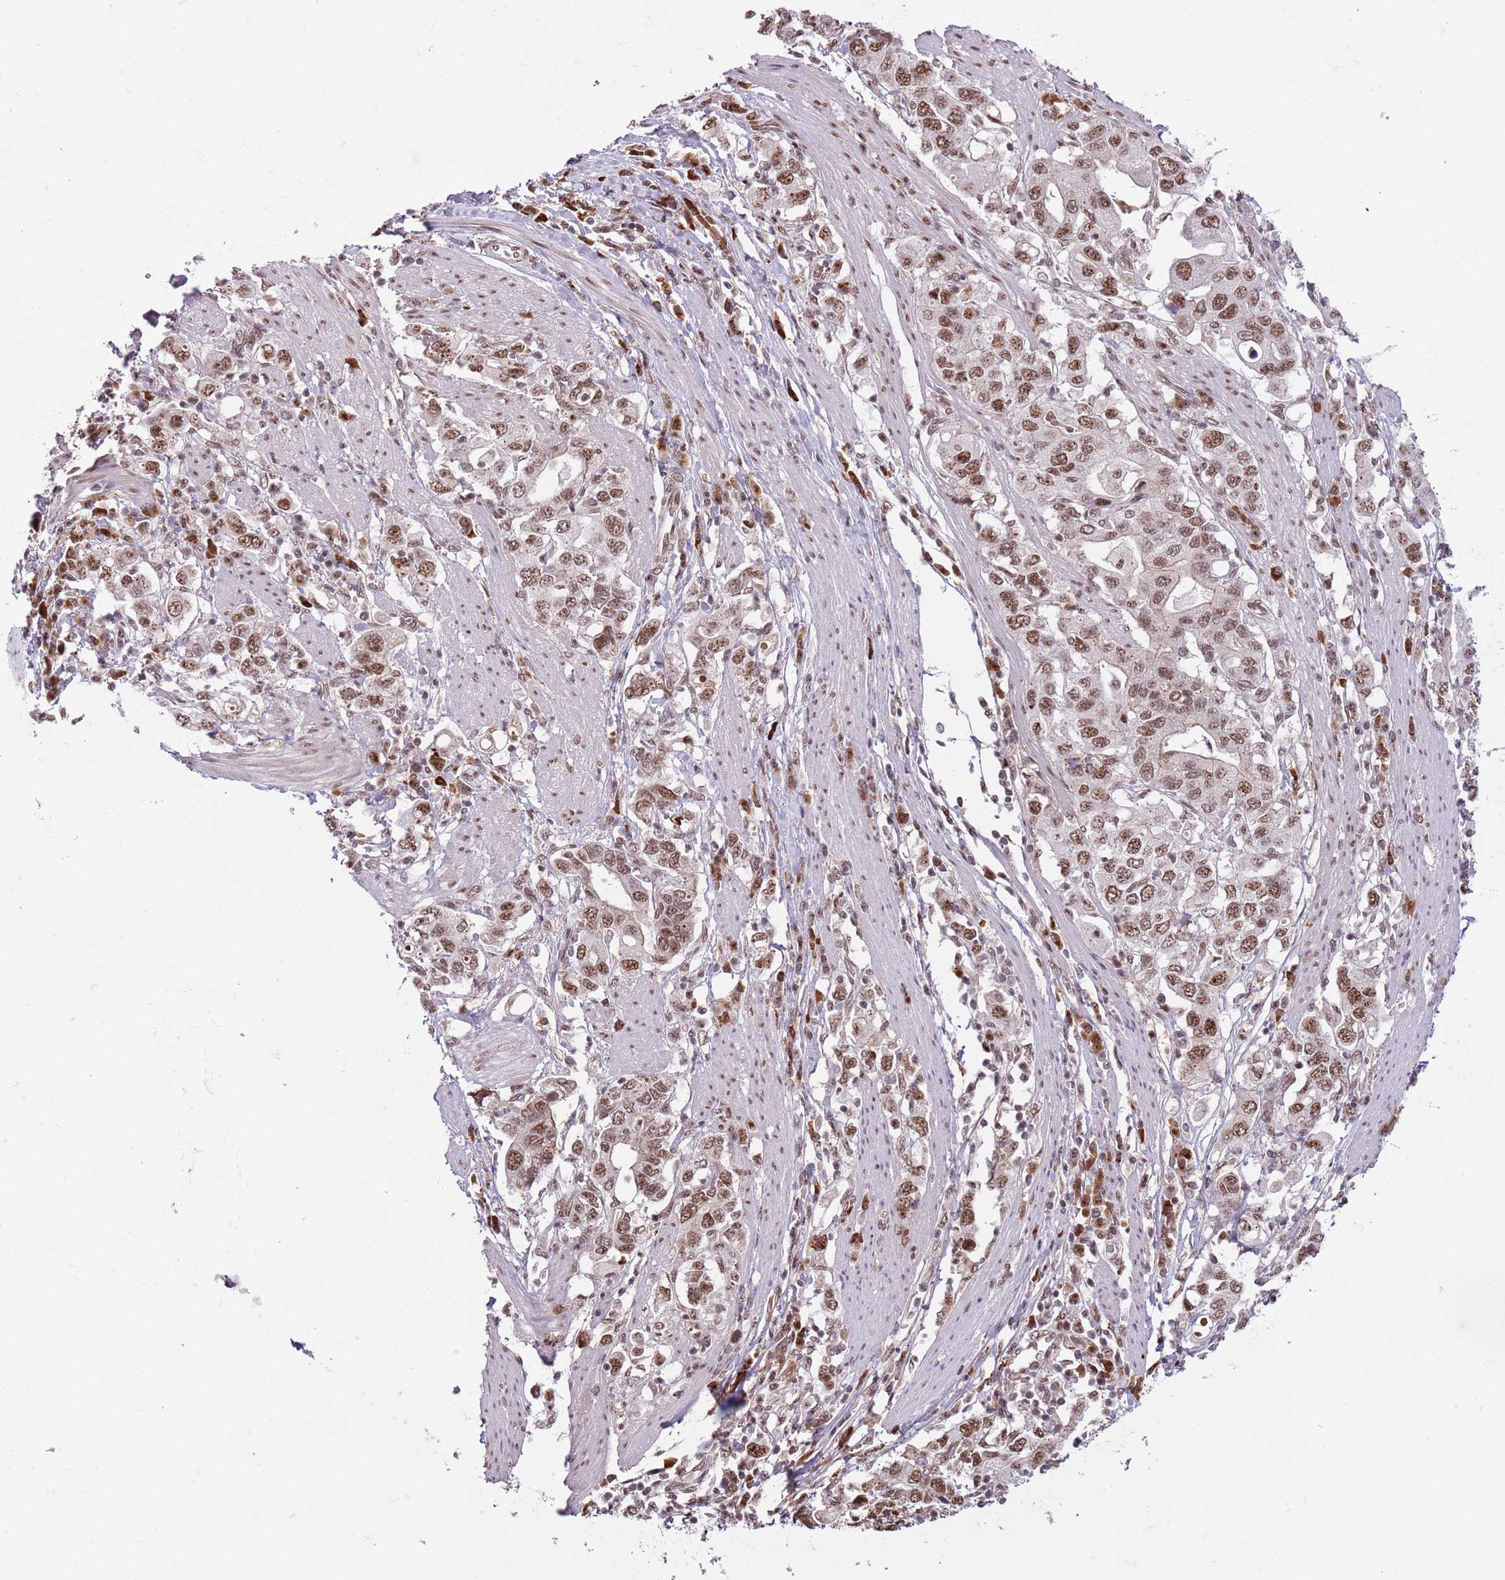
{"staining": {"intensity": "moderate", "quantity": ">75%", "location": "nuclear"}, "tissue": "stomach cancer", "cell_type": "Tumor cells", "image_type": "cancer", "snomed": [{"axis": "morphology", "description": "Adenocarcinoma, NOS"}, {"axis": "topography", "description": "Stomach, upper"}, {"axis": "topography", "description": "Stomach"}], "caption": "DAB (3,3'-diaminobenzidine) immunohistochemical staining of human adenocarcinoma (stomach) reveals moderate nuclear protein expression in about >75% of tumor cells.", "gene": "SIPA1L3", "patient": {"sex": "male", "age": 62}}